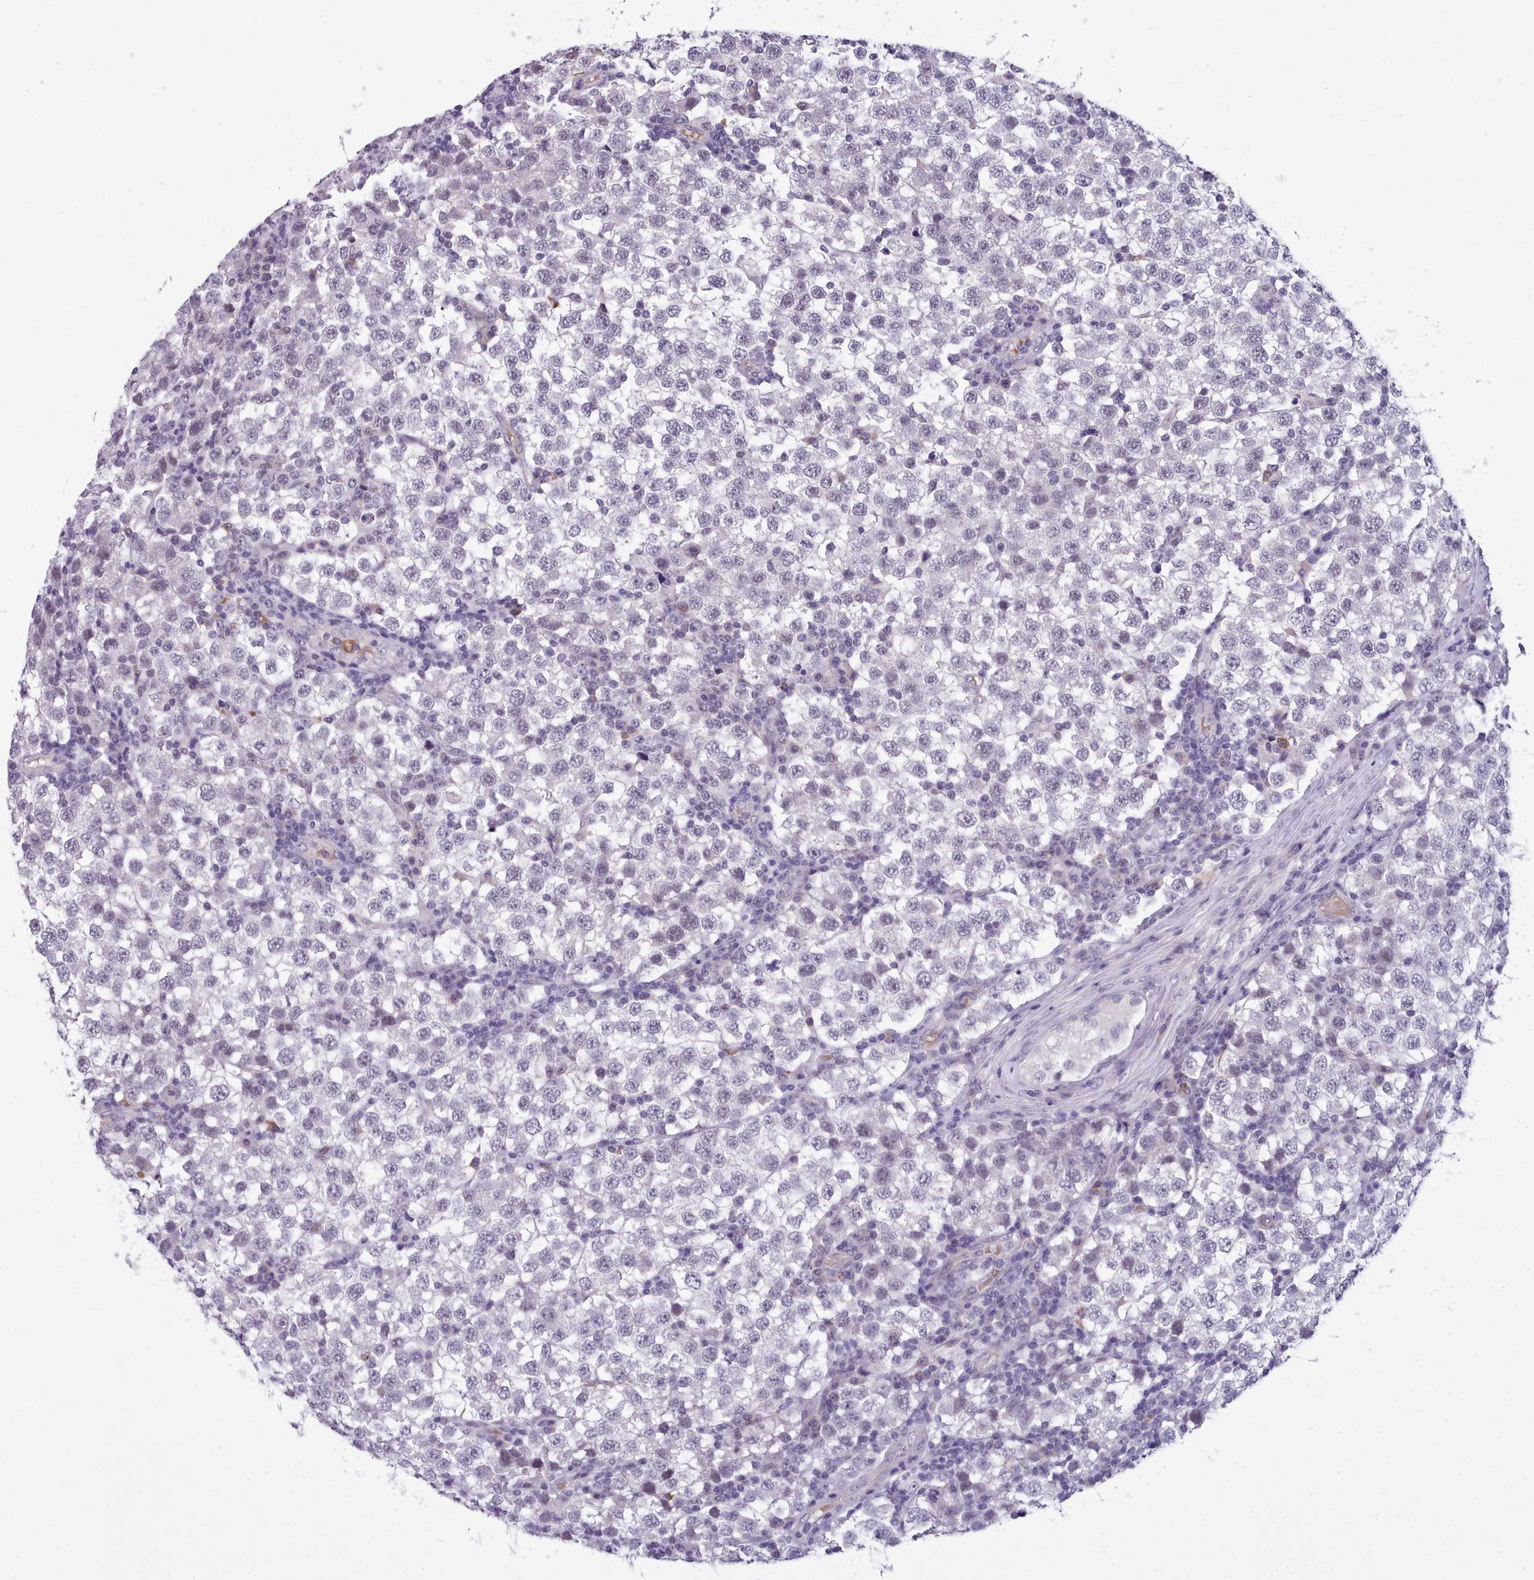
{"staining": {"intensity": "negative", "quantity": "none", "location": "none"}, "tissue": "testis cancer", "cell_type": "Tumor cells", "image_type": "cancer", "snomed": [{"axis": "morphology", "description": "Seminoma, NOS"}, {"axis": "topography", "description": "Testis"}], "caption": "Immunohistochemistry (IHC) histopathology image of neoplastic tissue: testis cancer (seminoma) stained with DAB exhibits no significant protein expression in tumor cells. (Stains: DAB IHC with hematoxylin counter stain, Microscopy: brightfield microscopy at high magnification).", "gene": "KCTD16", "patient": {"sex": "male", "age": 34}}